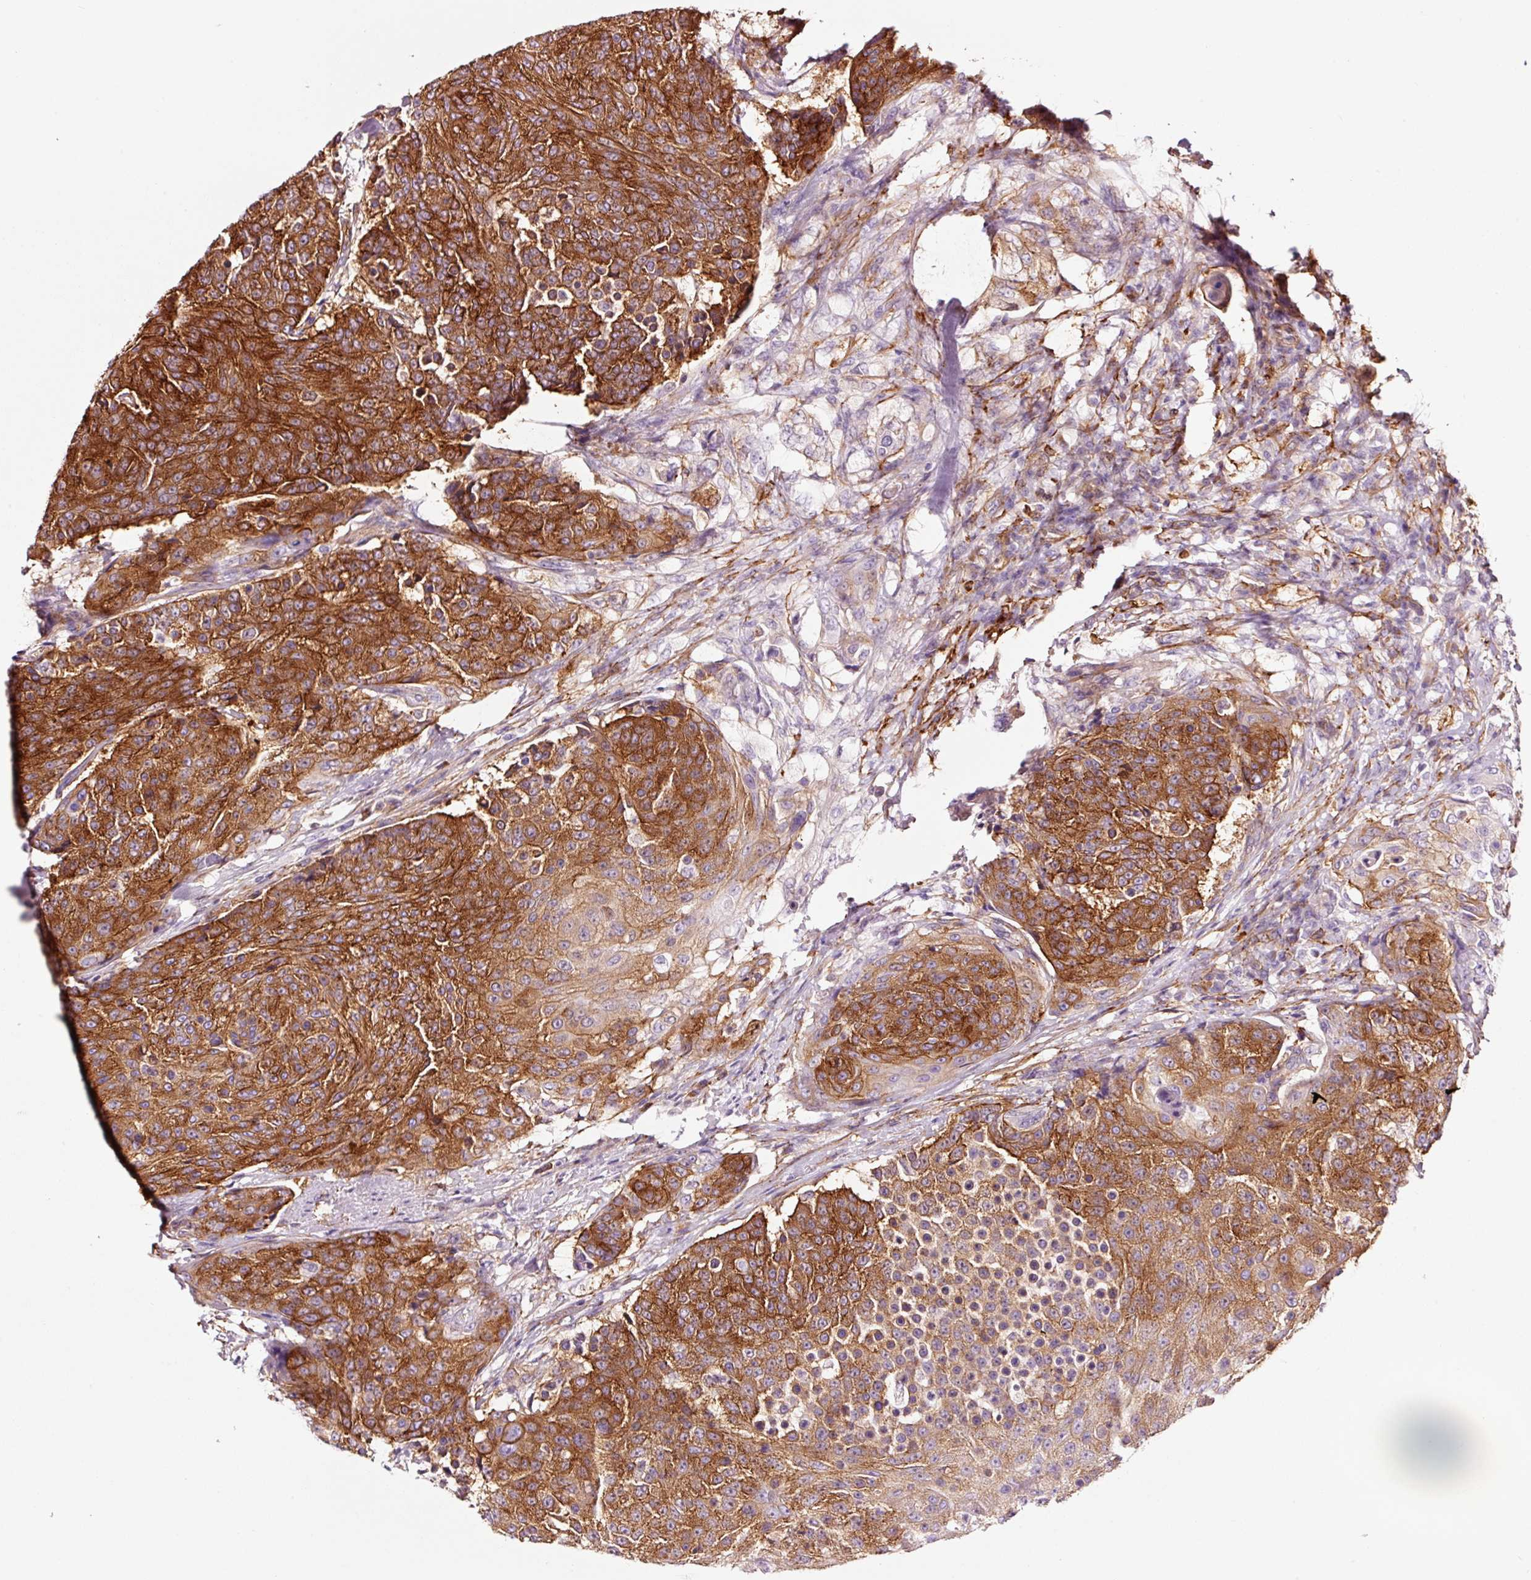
{"staining": {"intensity": "strong", "quantity": ">75%", "location": "cytoplasmic/membranous"}, "tissue": "urothelial cancer", "cell_type": "Tumor cells", "image_type": "cancer", "snomed": [{"axis": "morphology", "description": "Urothelial carcinoma, High grade"}, {"axis": "topography", "description": "Urinary bladder"}], "caption": "Urothelial cancer was stained to show a protein in brown. There is high levels of strong cytoplasmic/membranous expression in approximately >75% of tumor cells.", "gene": "ADD3", "patient": {"sex": "female", "age": 63}}